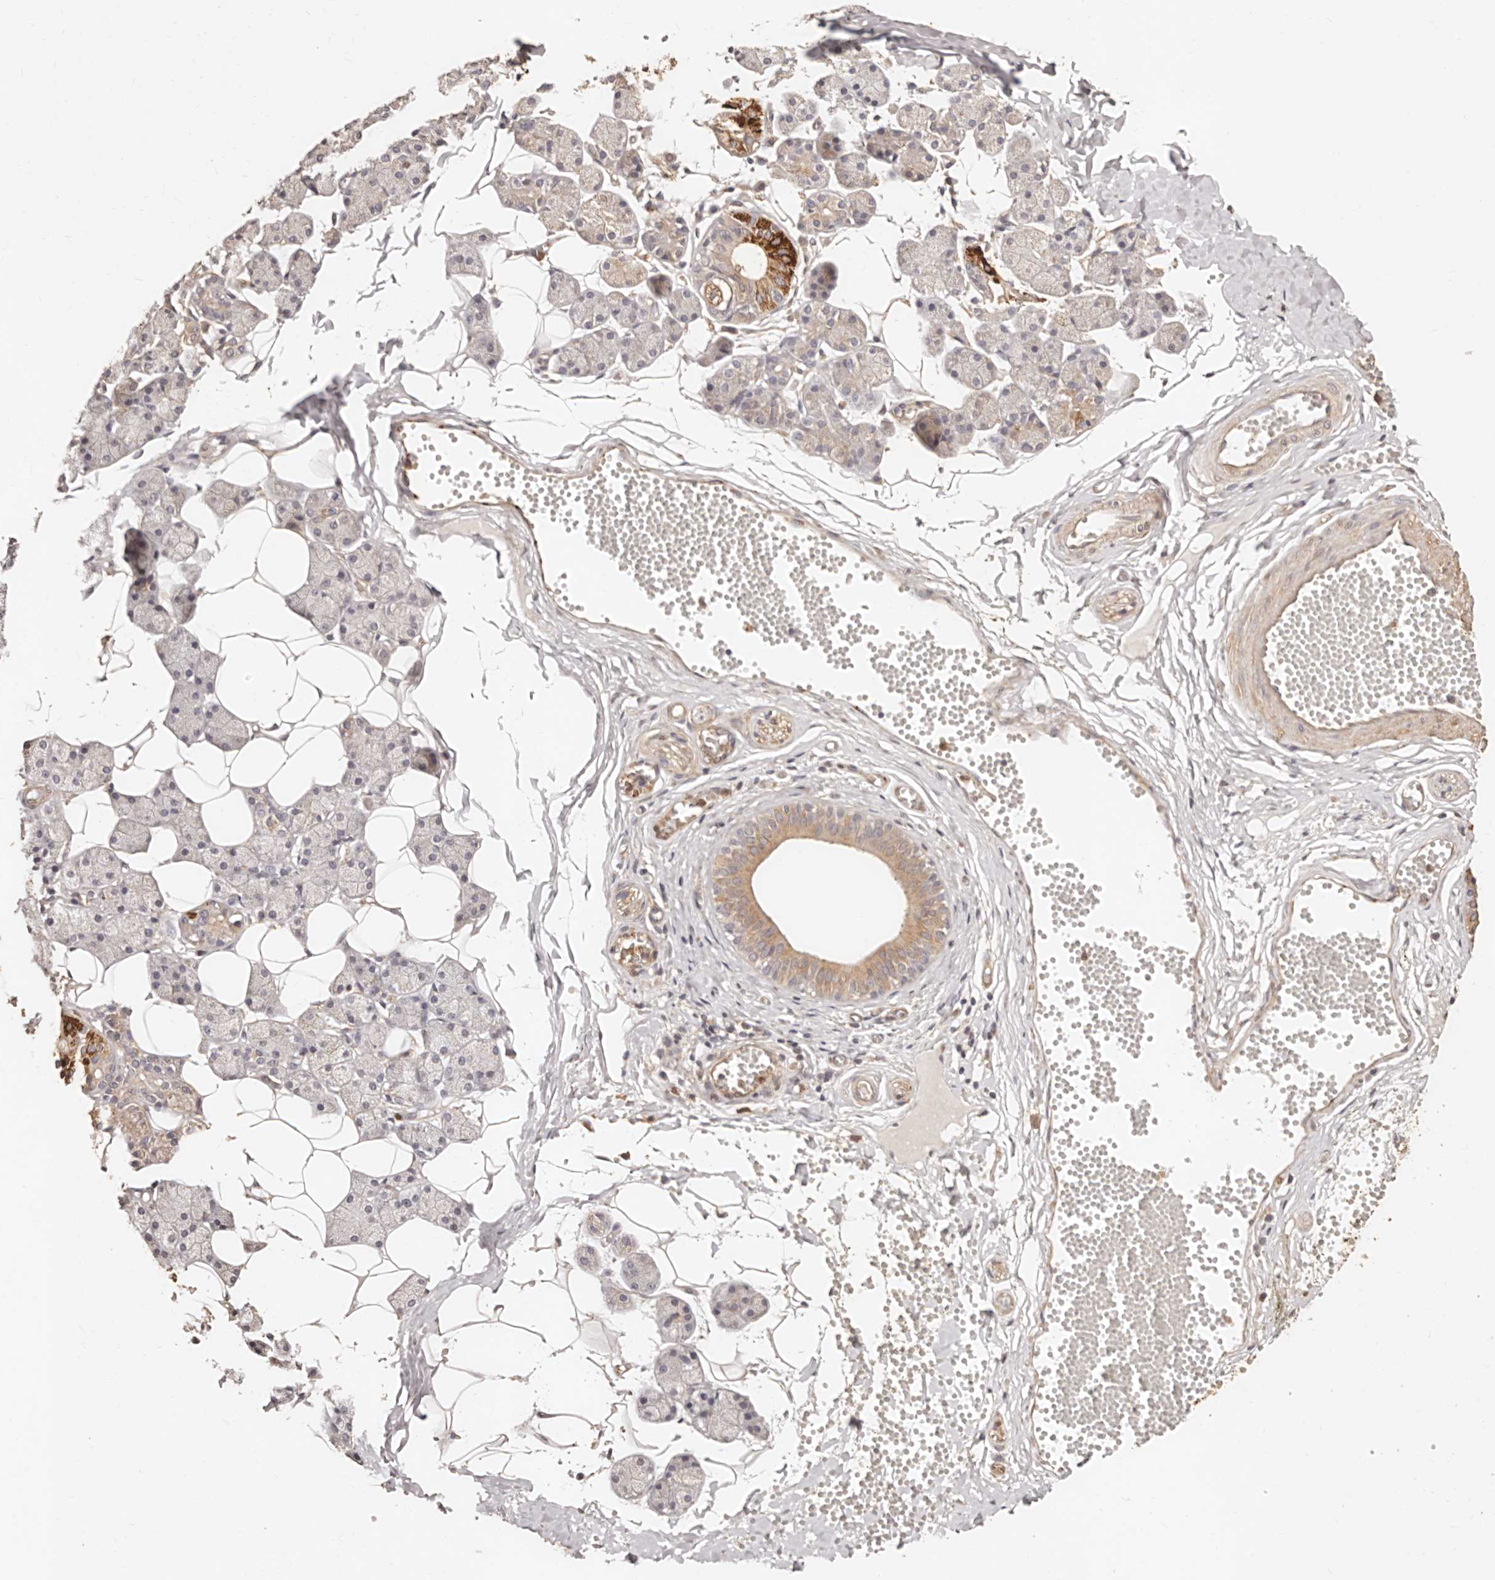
{"staining": {"intensity": "strong", "quantity": "<25%", "location": "cytoplasmic/membranous"}, "tissue": "salivary gland", "cell_type": "Glandular cells", "image_type": "normal", "snomed": [{"axis": "morphology", "description": "Normal tissue, NOS"}, {"axis": "topography", "description": "Salivary gland"}], "caption": "Immunohistochemical staining of benign human salivary gland reveals medium levels of strong cytoplasmic/membranous positivity in about <25% of glandular cells. (brown staining indicates protein expression, while blue staining denotes nuclei).", "gene": "CCL14", "patient": {"sex": "female", "age": 33}}